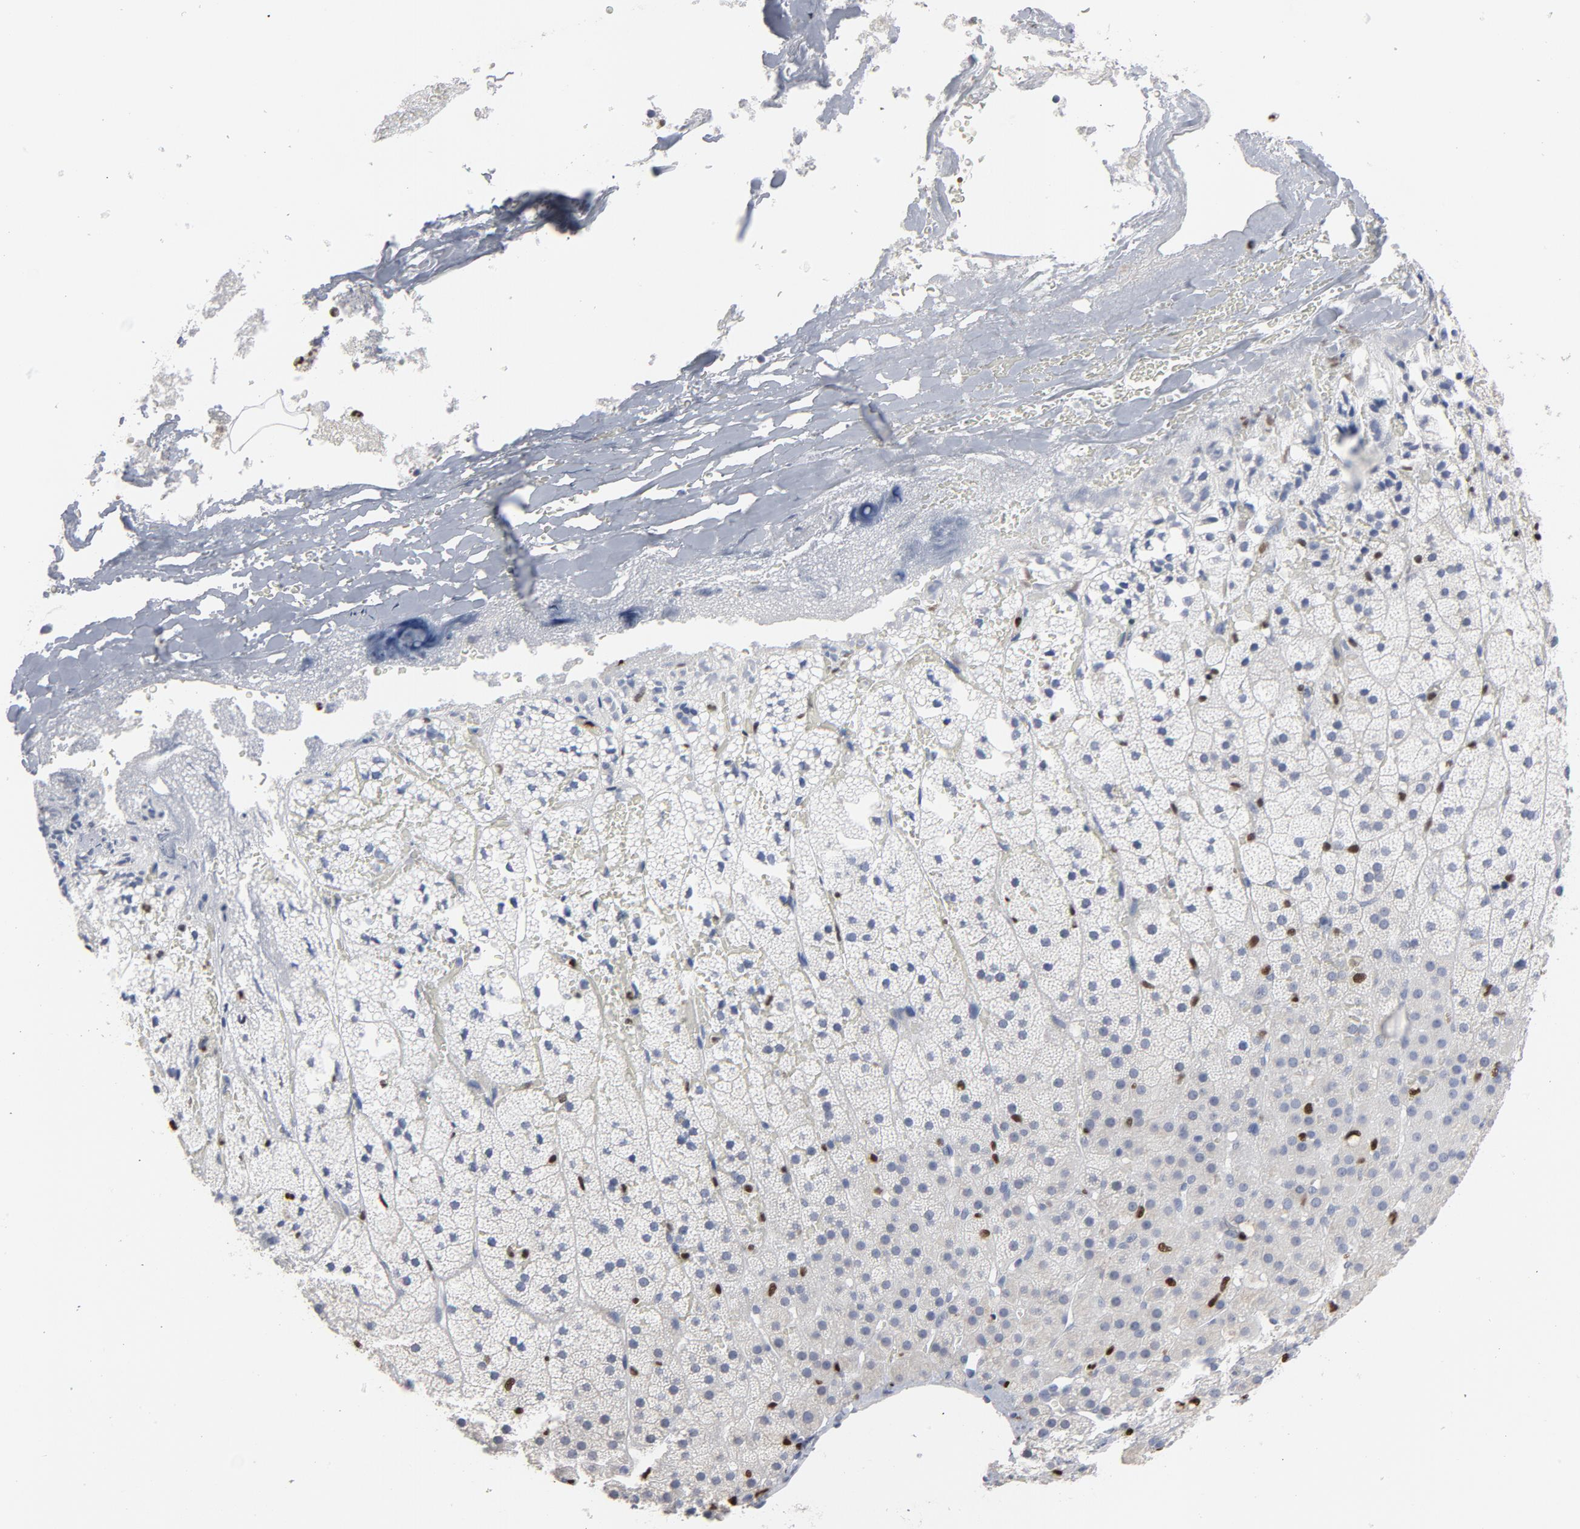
{"staining": {"intensity": "negative", "quantity": "none", "location": "none"}, "tissue": "adrenal gland", "cell_type": "Glandular cells", "image_type": "normal", "snomed": [{"axis": "morphology", "description": "Normal tissue, NOS"}, {"axis": "topography", "description": "Adrenal gland"}], "caption": "DAB (3,3'-diaminobenzidine) immunohistochemical staining of normal human adrenal gland shows no significant staining in glandular cells. (DAB (3,3'-diaminobenzidine) immunohistochemistry (IHC) with hematoxylin counter stain).", "gene": "SPI1", "patient": {"sex": "male", "age": 35}}